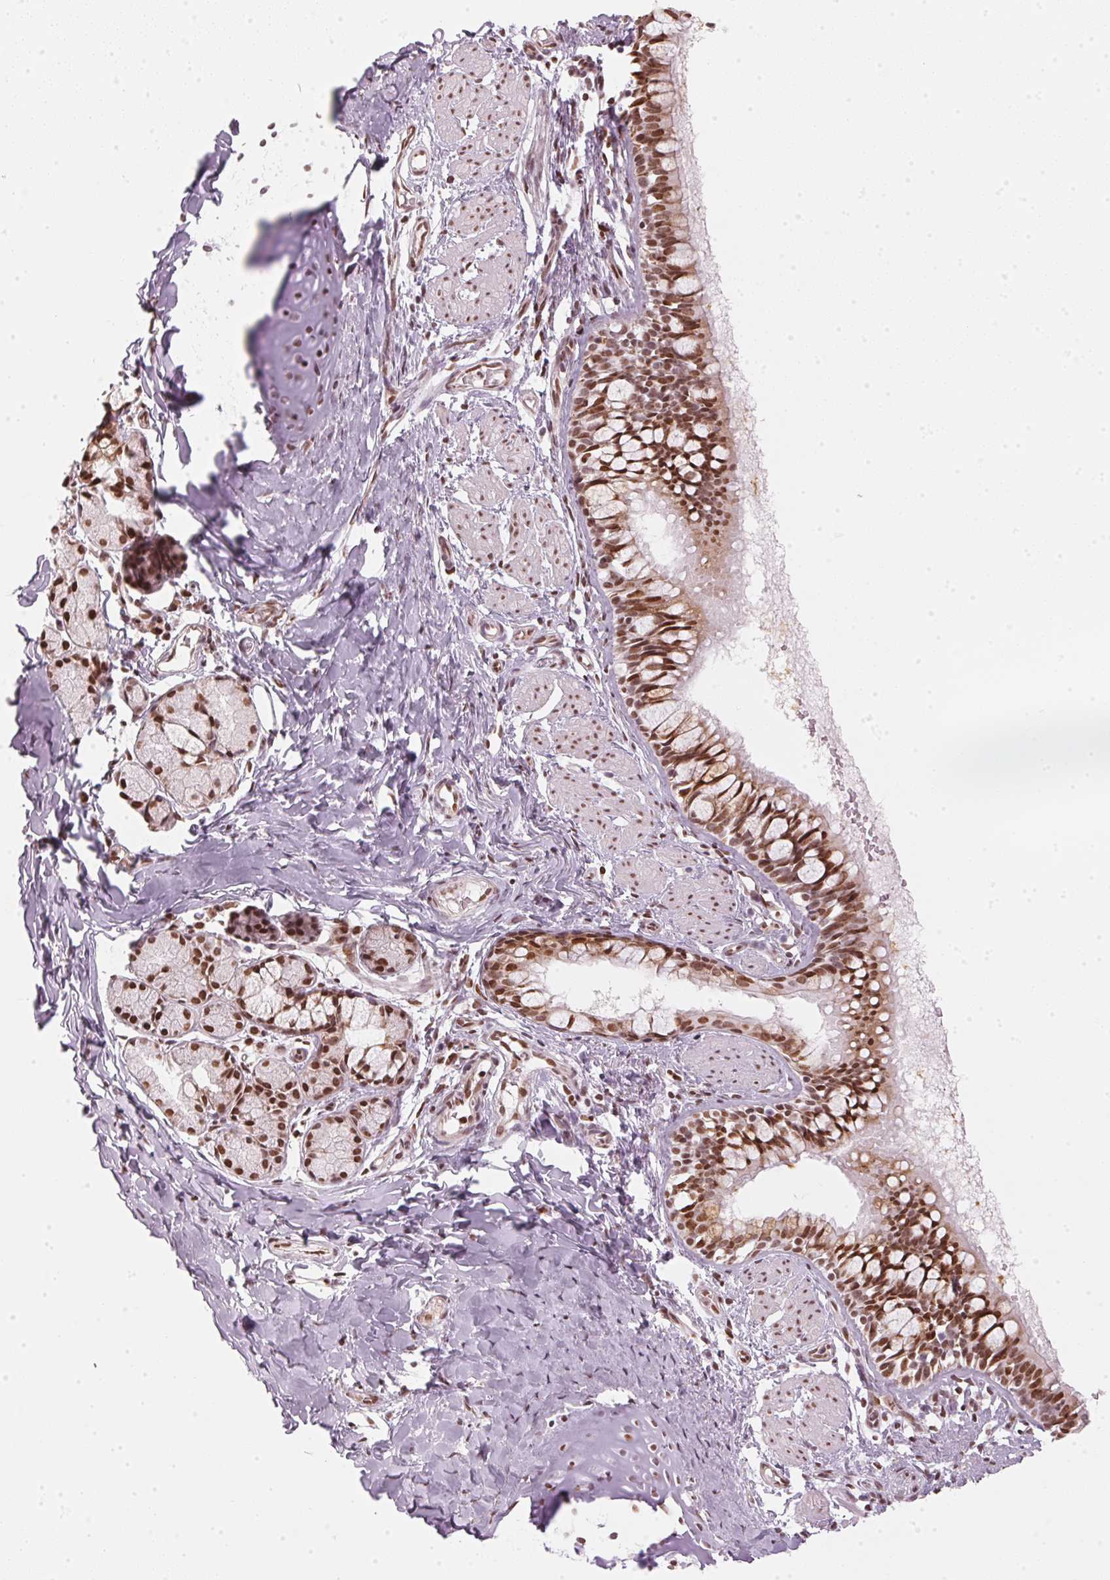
{"staining": {"intensity": "moderate", "quantity": ">75%", "location": "nuclear"}, "tissue": "bronchus", "cell_type": "Respiratory epithelial cells", "image_type": "normal", "snomed": [{"axis": "morphology", "description": "Normal tissue, NOS"}, {"axis": "topography", "description": "Bronchus"}], "caption": "This micrograph demonstrates unremarkable bronchus stained with immunohistochemistry (IHC) to label a protein in brown. The nuclear of respiratory epithelial cells show moderate positivity for the protein. Nuclei are counter-stained blue.", "gene": "KAT6A", "patient": {"sex": "male", "age": 1}}